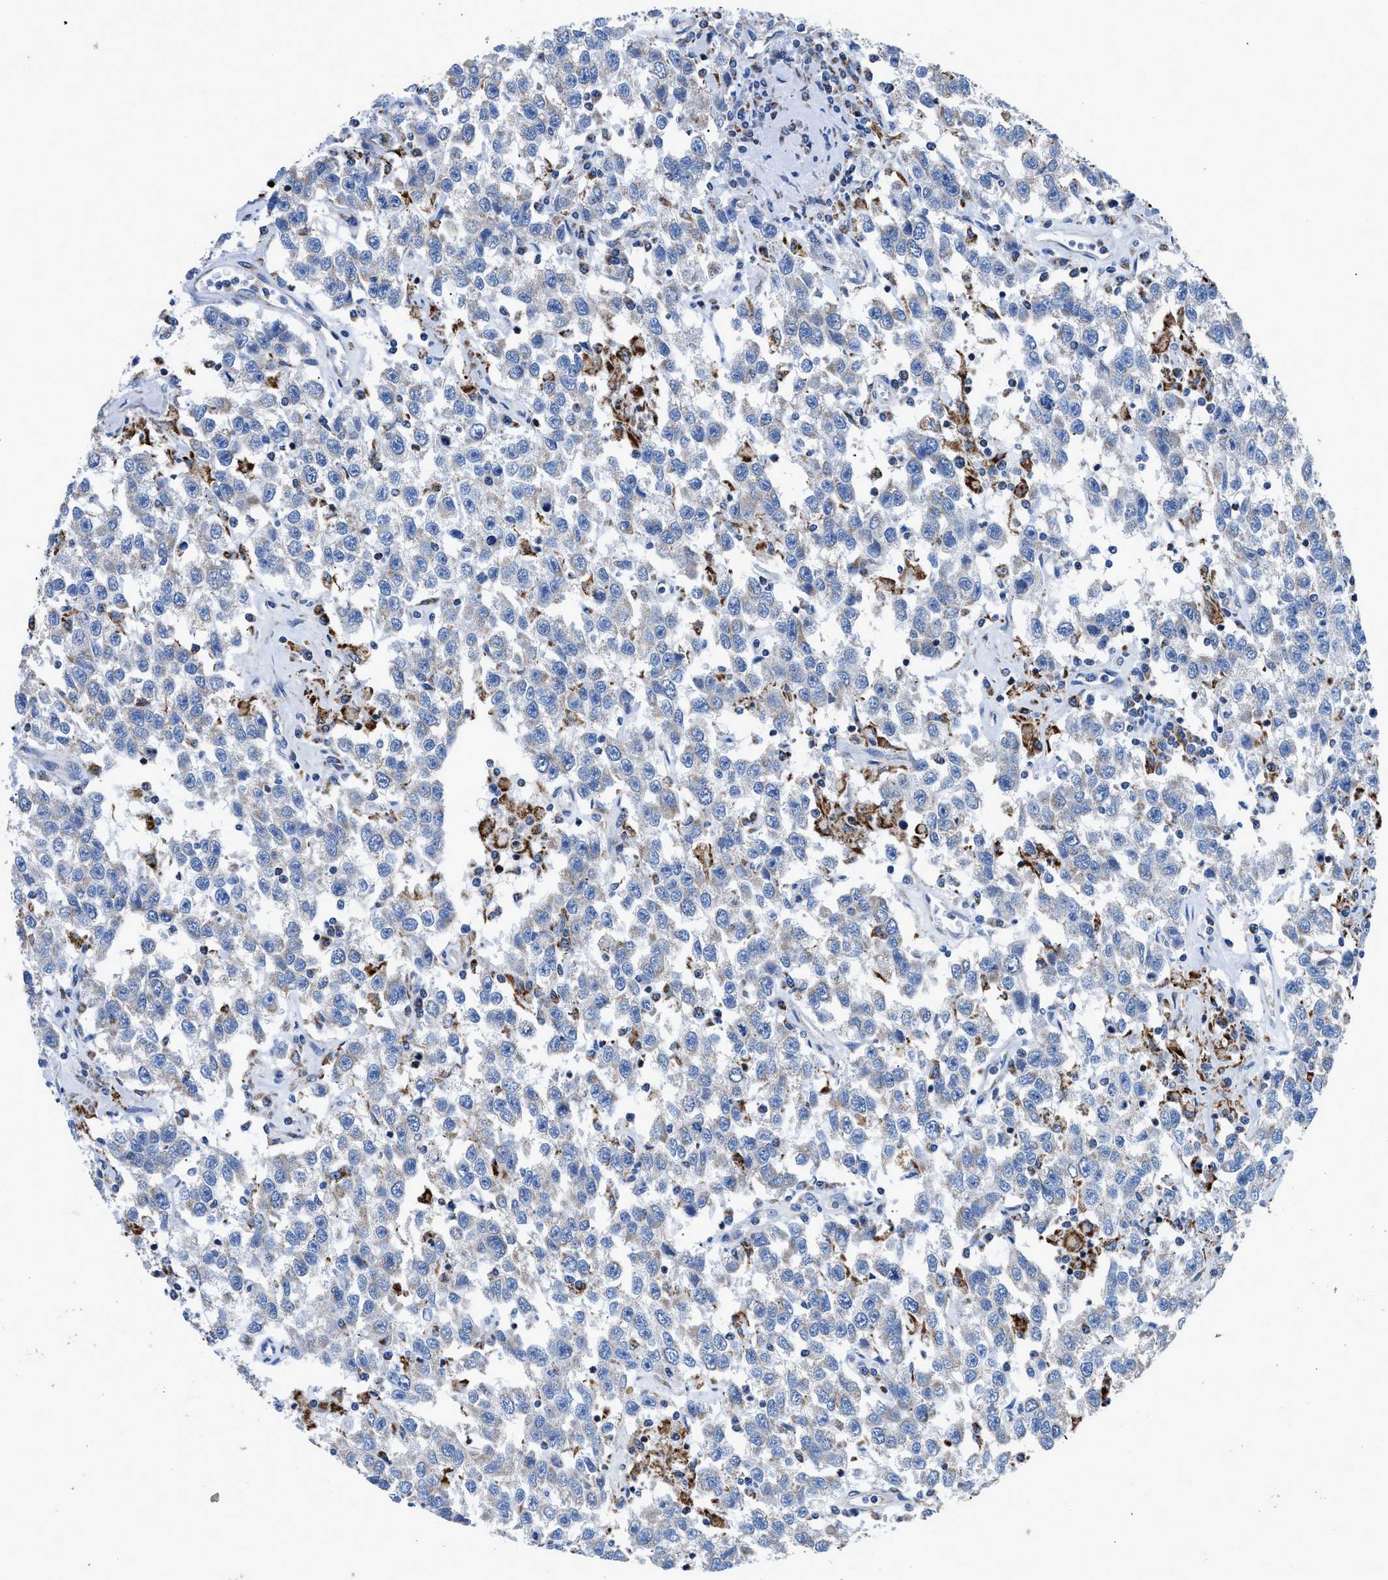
{"staining": {"intensity": "negative", "quantity": "none", "location": "none"}, "tissue": "testis cancer", "cell_type": "Tumor cells", "image_type": "cancer", "snomed": [{"axis": "morphology", "description": "Seminoma, NOS"}, {"axis": "topography", "description": "Testis"}], "caption": "DAB immunohistochemical staining of testis cancer exhibits no significant positivity in tumor cells.", "gene": "ZDHHC3", "patient": {"sex": "male", "age": 41}}